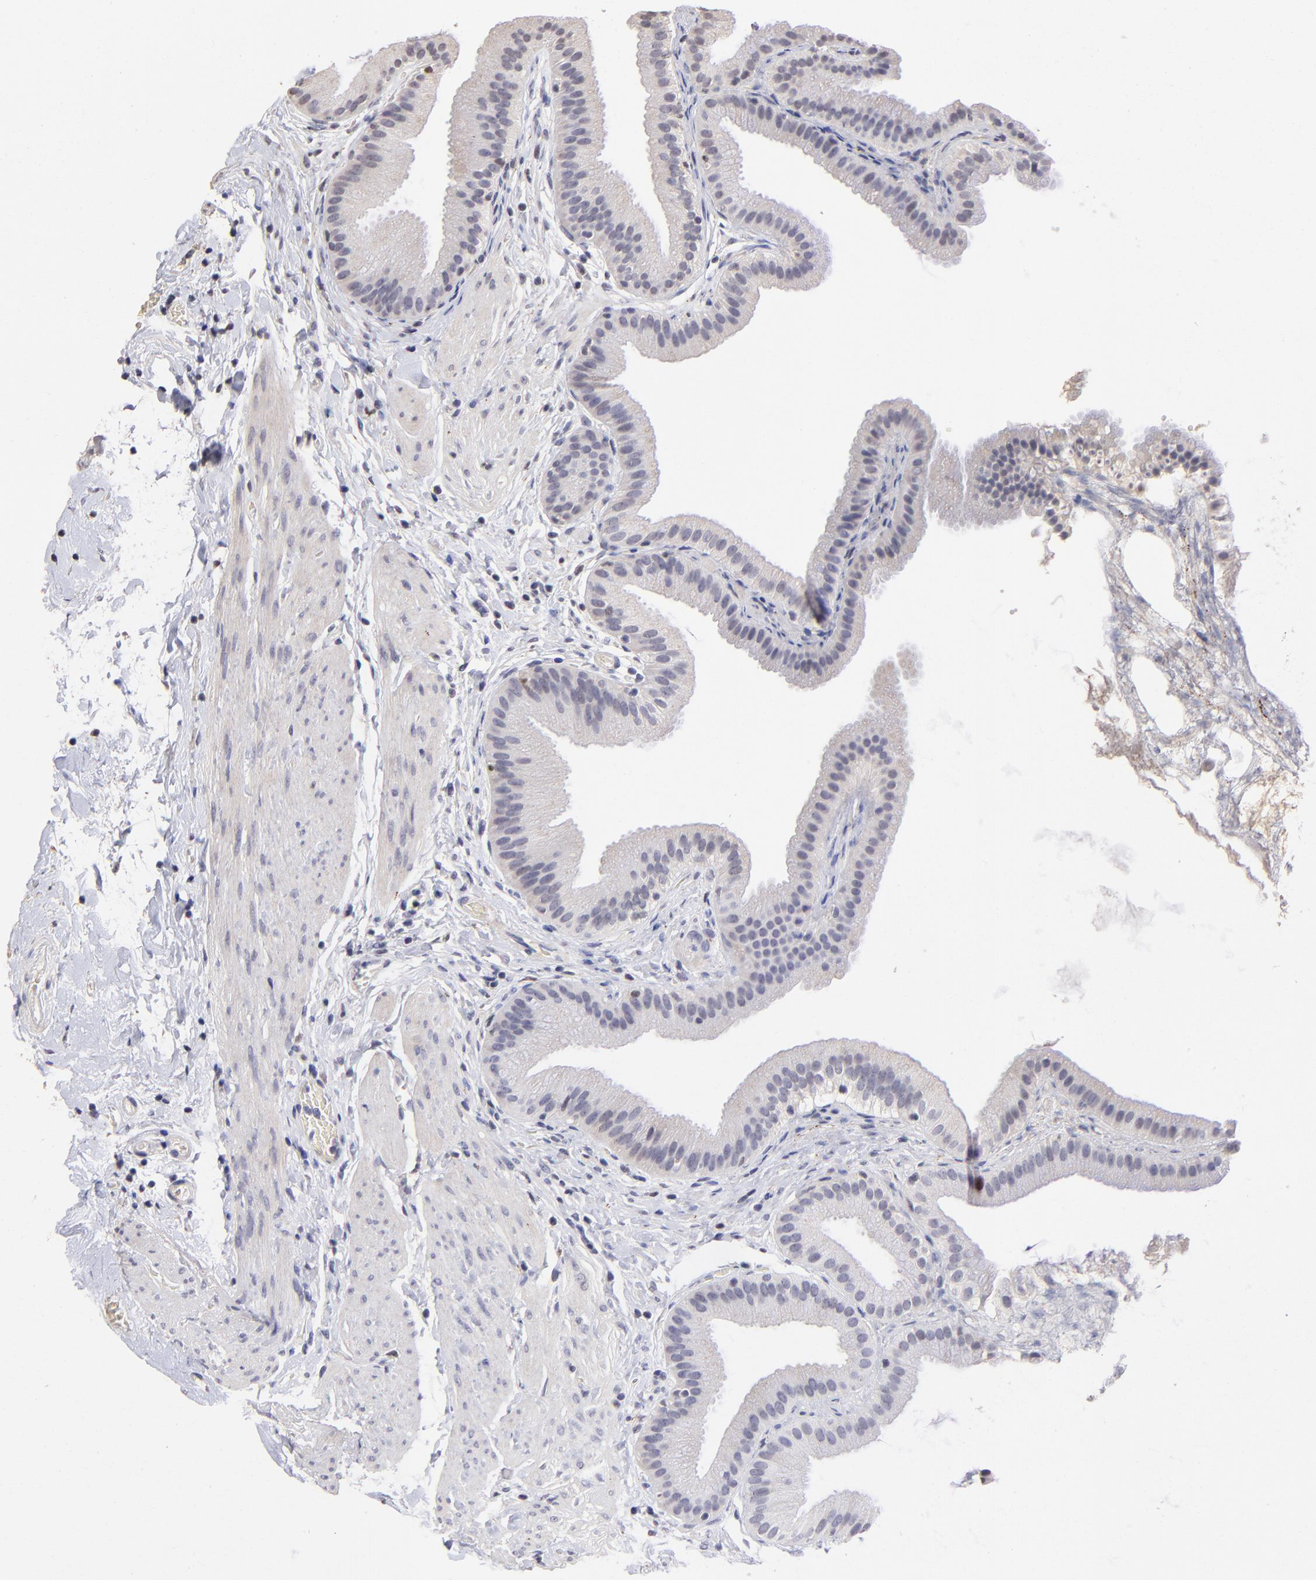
{"staining": {"intensity": "moderate", "quantity": "<25%", "location": "nuclear"}, "tissue": "gallbladder", "cell_type": "Glandular cells", "image_type": "normal", "snomed": [{"axis": "morphology", "description": "Normal tissue, NOS"}, {"axis": "topography", "description": "Gallbladder"}], "caption": "Benign gallbladder exhibits moderate nuclear positivity in approximately <25% of glandular cells, visualized by immunohistochemistry.", "gene": "DNMT1", "patient": {"sex": "female", "age": 63}}